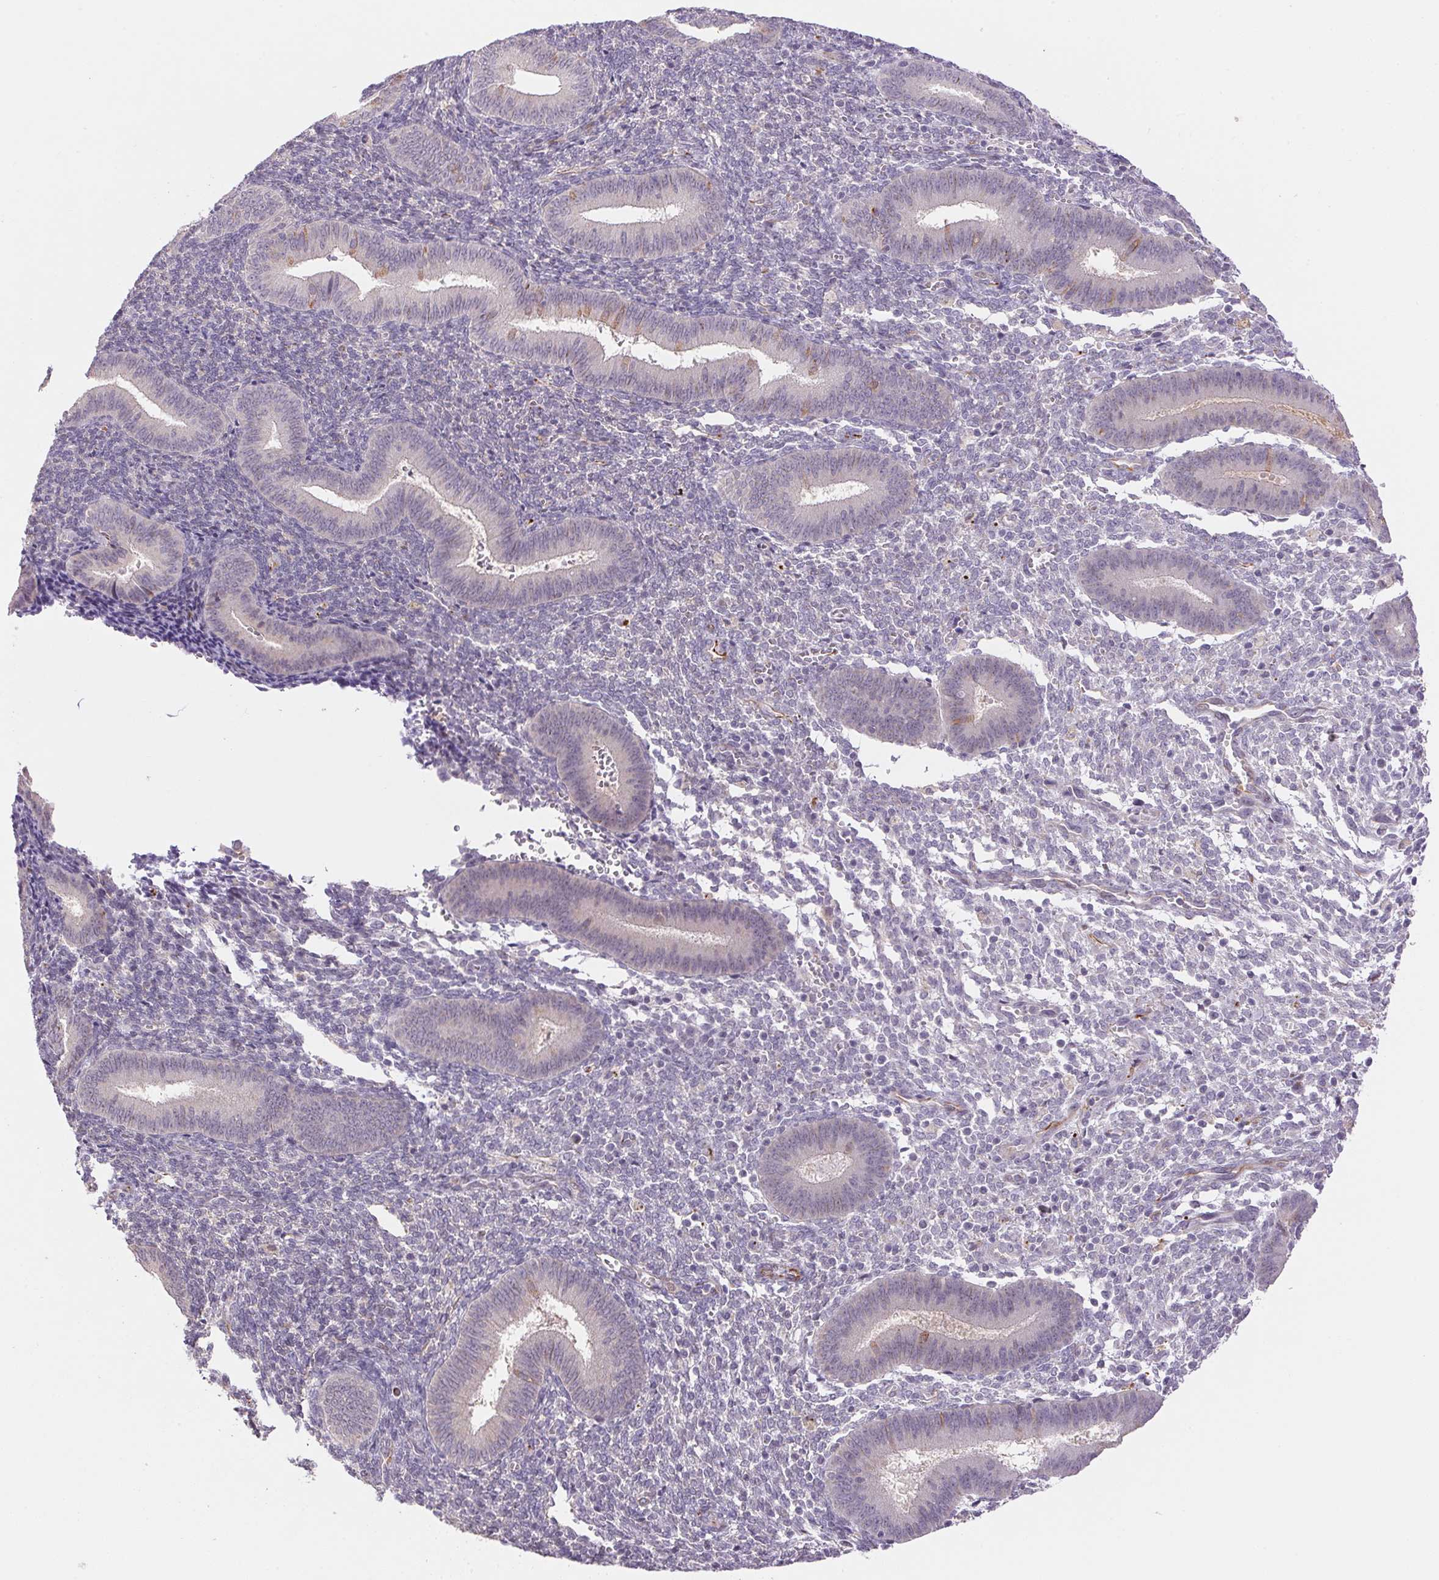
{"staining": {"intensity": "negative", "quantity": "none", "location": "none"}, "tissue": "endometrium", "cell_type": "Cells in endometrial stroma", "image_type": "normal", "snomed": [{"axis": "morphology", "description": "Normal tissue, NOS"}, {"axis": "topography", "description": "Endometrium"}], "caption": "Protein analysis of benign endometrium shows no significant positivity in cells in endometrial stroma.", "gene": "GYG2", "patient": {"sex": "female", "age": 25}}